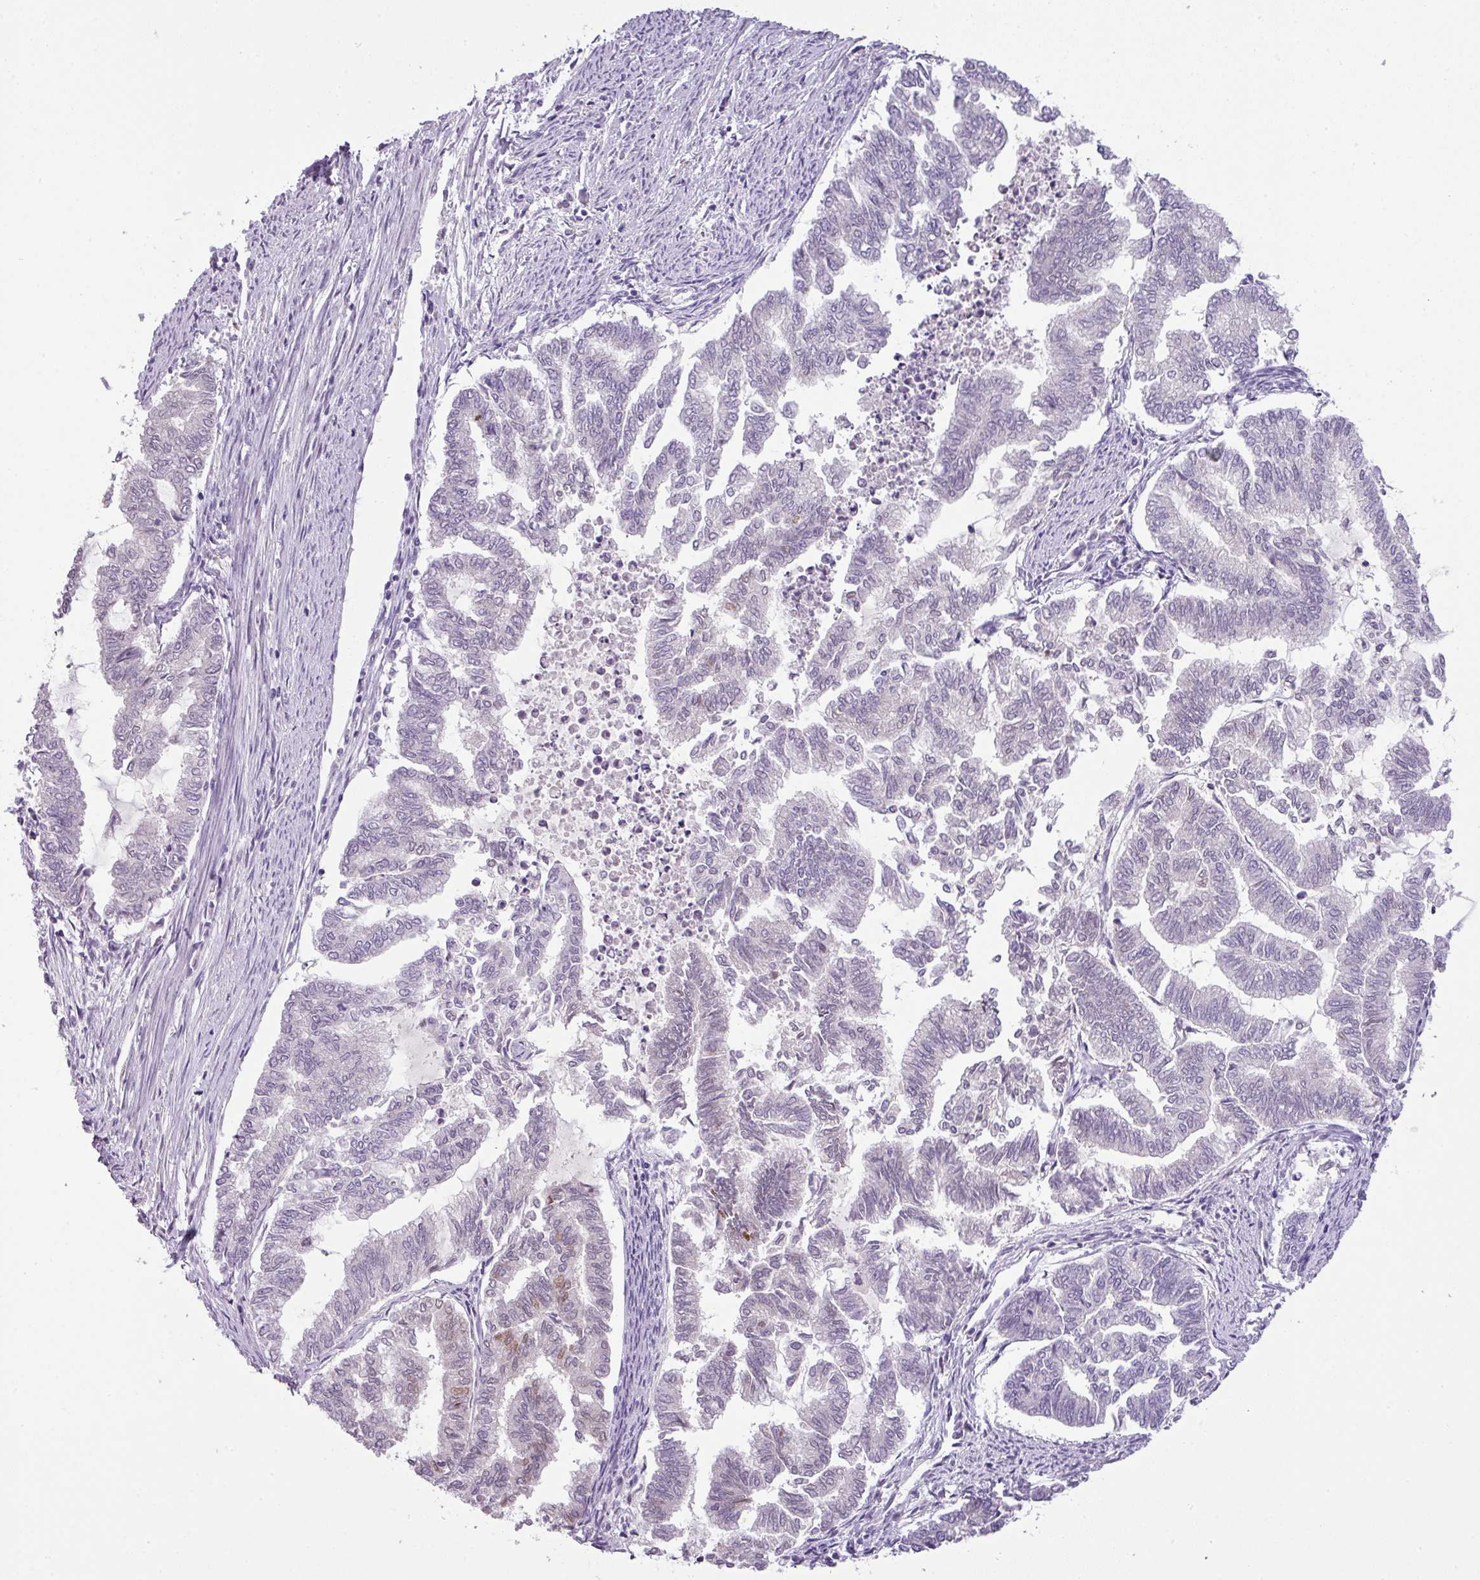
{"staining": {"intensity": "negative", "quantity": "none", "location": "none"}, "tissue": "endometrial cancer", "cell_type": "Tumor cells", "image_type": "cancer", "snomed": [{"axis": "morphology", "description": "Adenocarcinoma, NOS"}, {"axis": "topography", "description": "Endometrium"}], "caption": "Human endometrial cancer (adenocarcinoma) stained for a protein using IHC shows no expression in tumor cells.", "gene": "ENSG00000273748", "patient": {"sex": "female", "age": 79}}